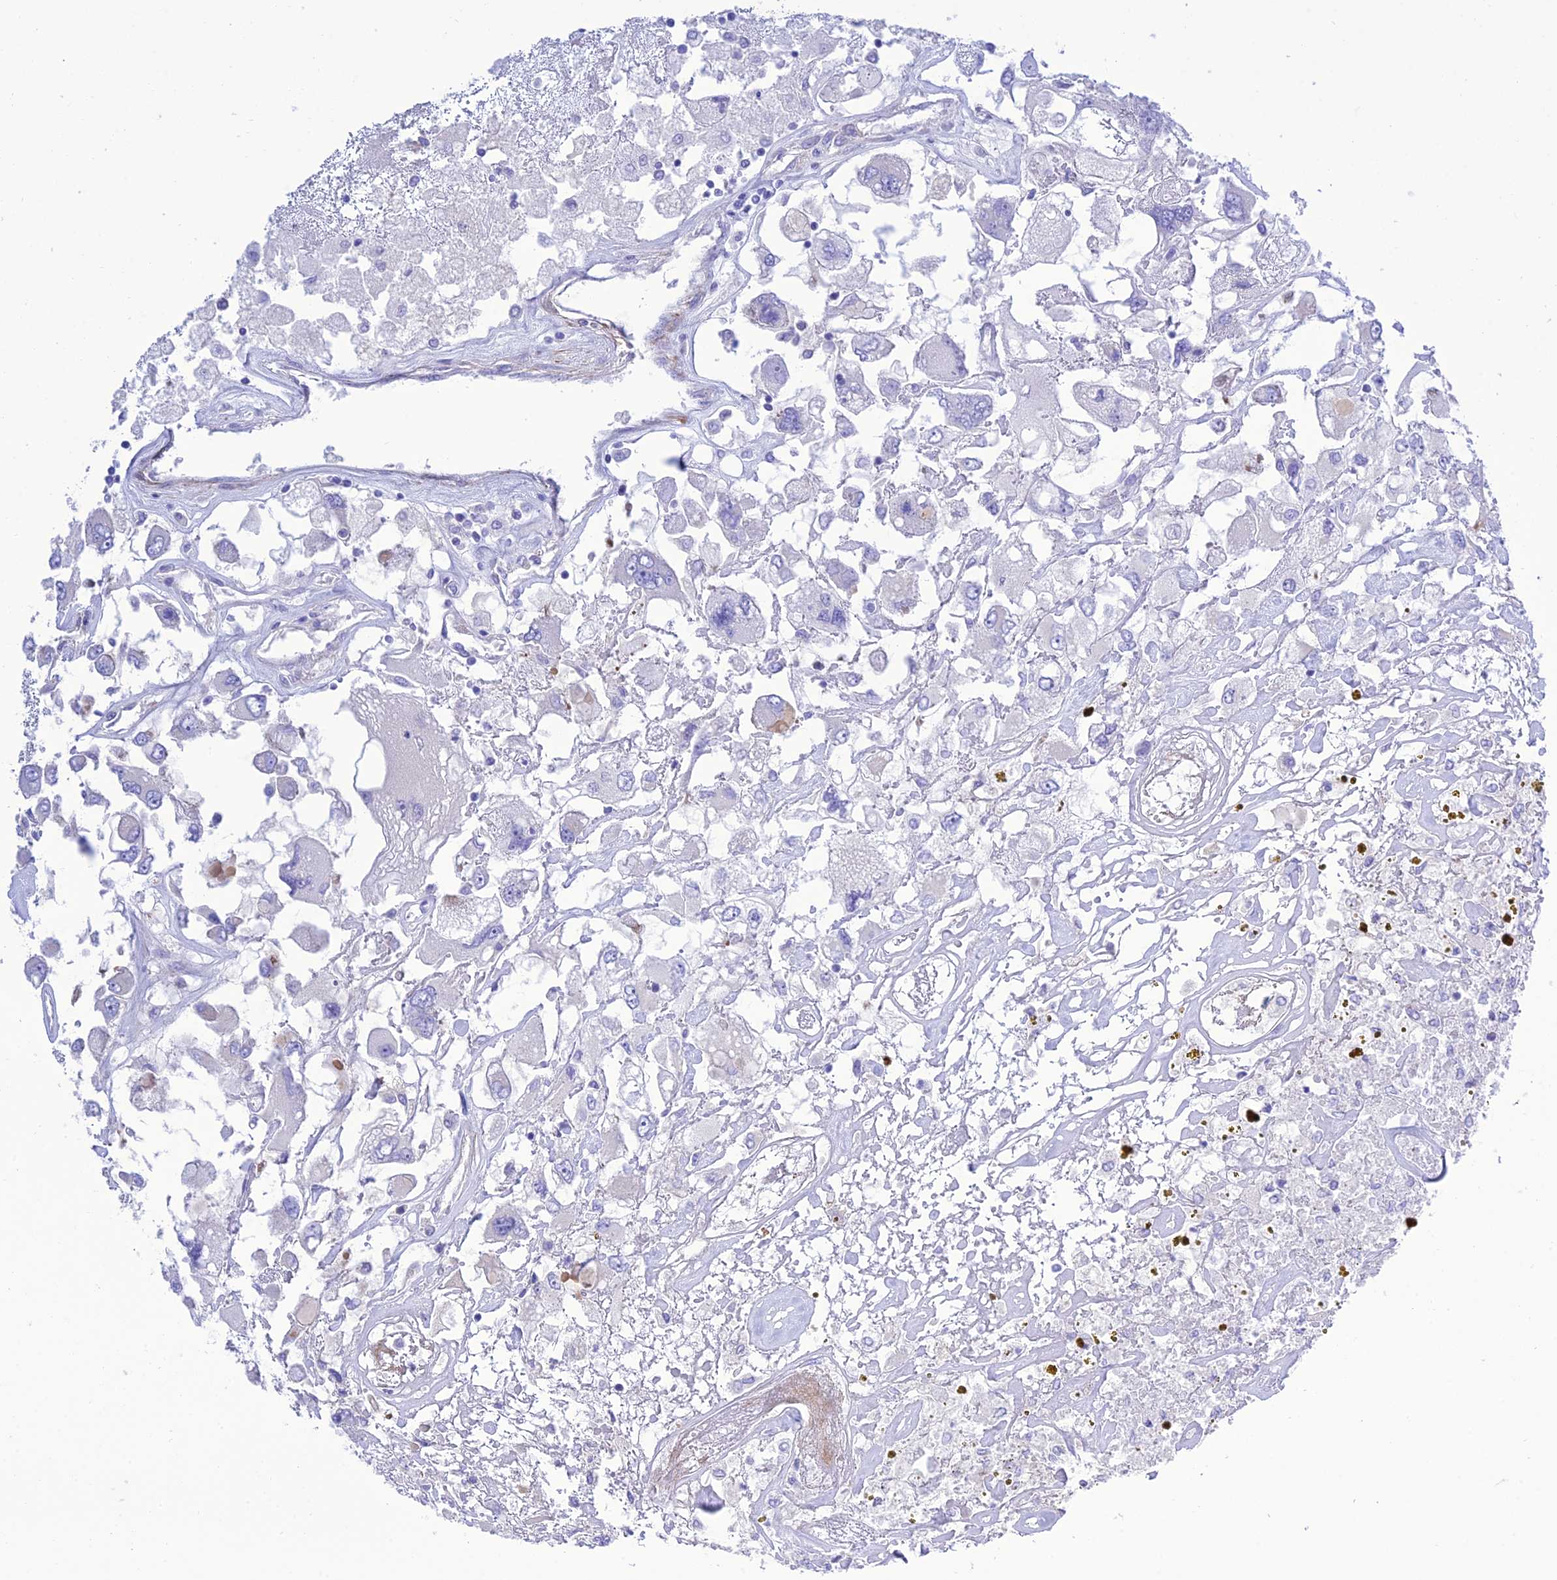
{"staining": {"intensity": "negative", "quantity": "none", "location": "none"}, "tissue": "renal cancer", "cell_type": "Tumor cells", "image_type": "cancer", "snomed": [{"axis": "morphology", "description": "Adenocarcinoma, NOS"}, {"axis": "topography", "description": "Kidney"}], "caption": "Histopathology image shows no protein expression in tumor cells of renal cancer tissue.", "gene": "FRA10AC1", "patient": {"sex": "female", "age": 52}}